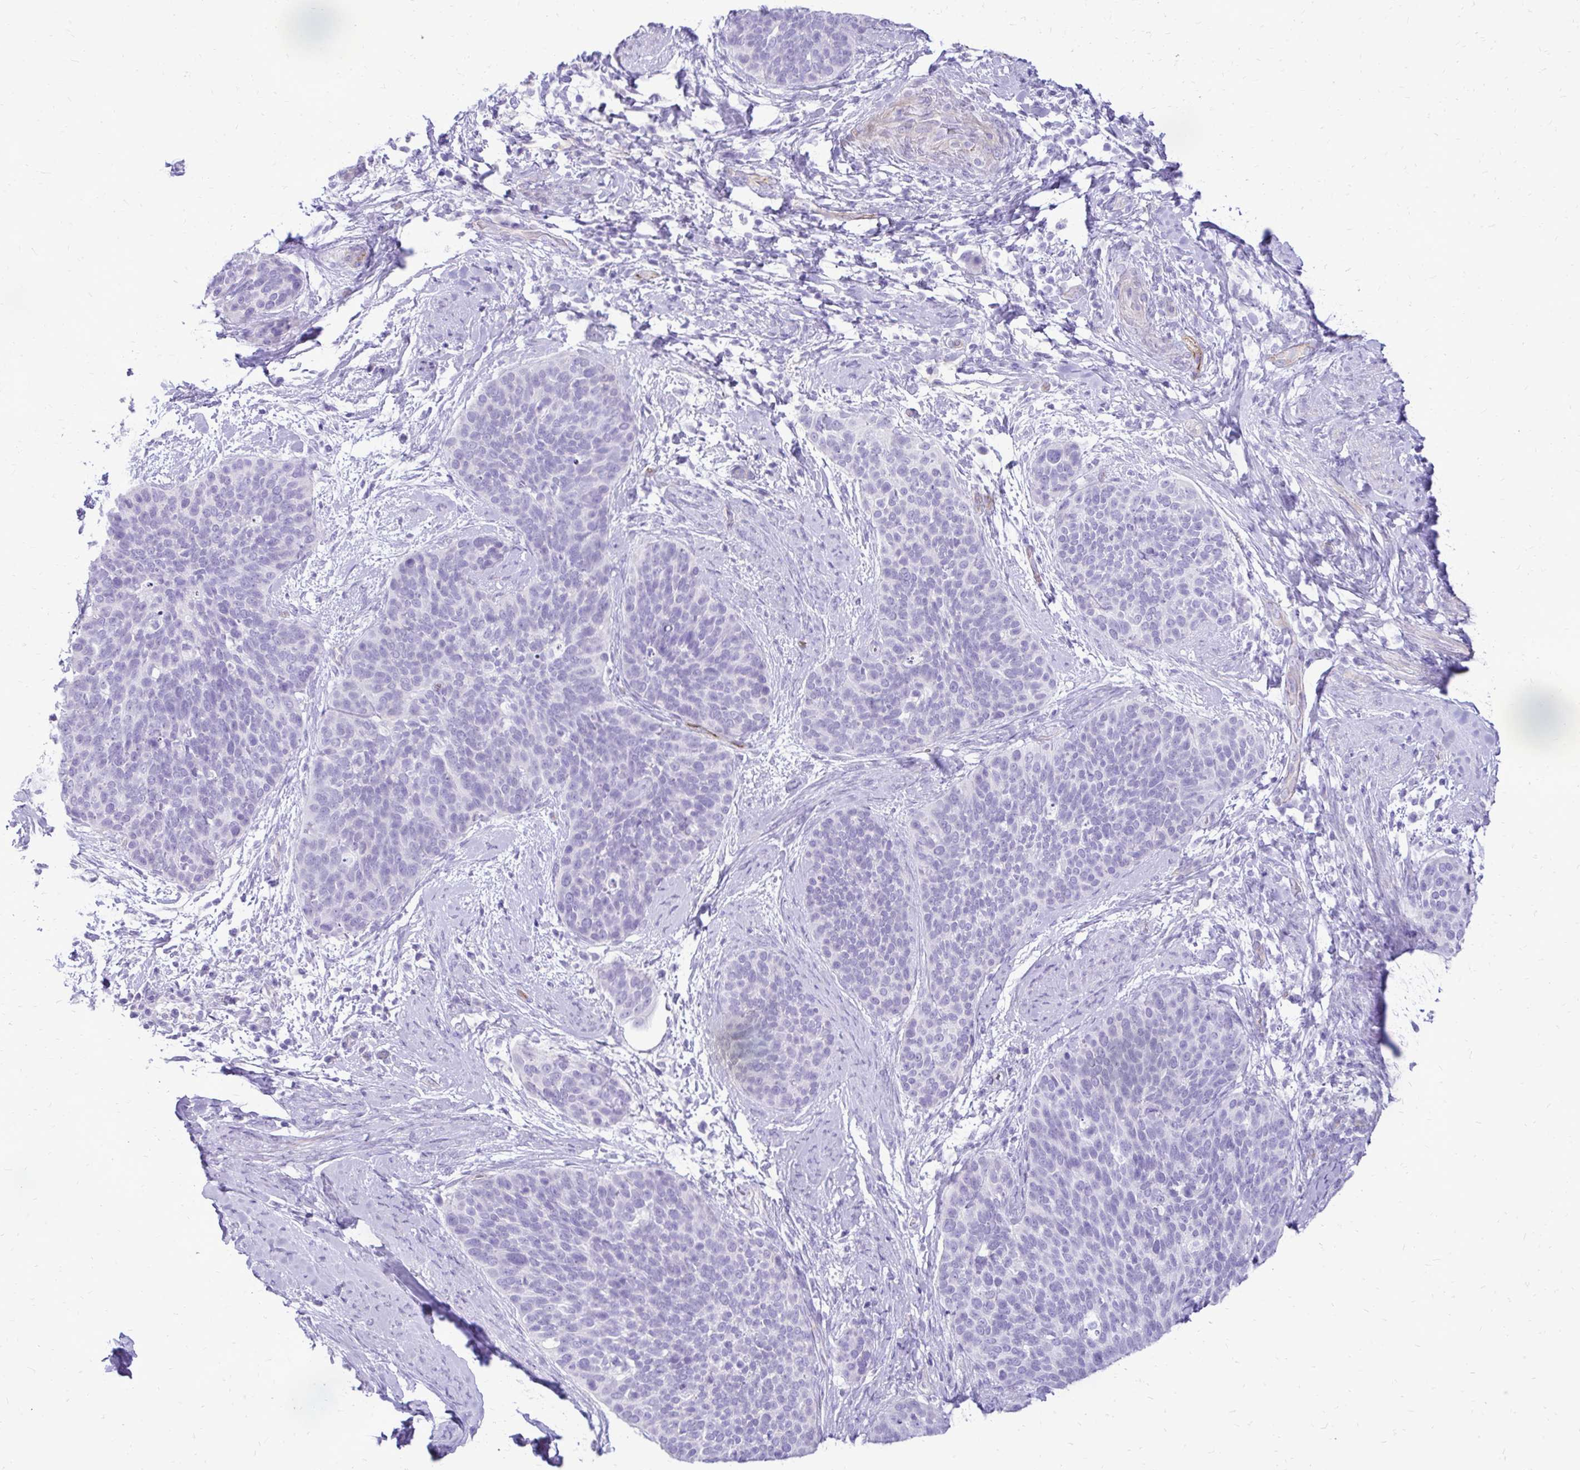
{"staining": {"intensity": "negative", "quantity": "none", "location": "none"}, "tissue": "cervical cancer", "cell_type": "Tumor cells", "image_type": "cancer", "snomed": [{"axis": "morphology", "description": "Squamous cell carcinoma, NOS"}, {"axis": "topography", "description": "Cervix"}], "caption": "IHC micrograph of neoplastic tissue: cervical cancer (squamous cell carcinoma) stained with DAB (3,3'-diaminobenzidine) reveals no significant protein expression in tumor cells.", "gene": "PELI3", "patient": {"sex": "female", "age": 69}}